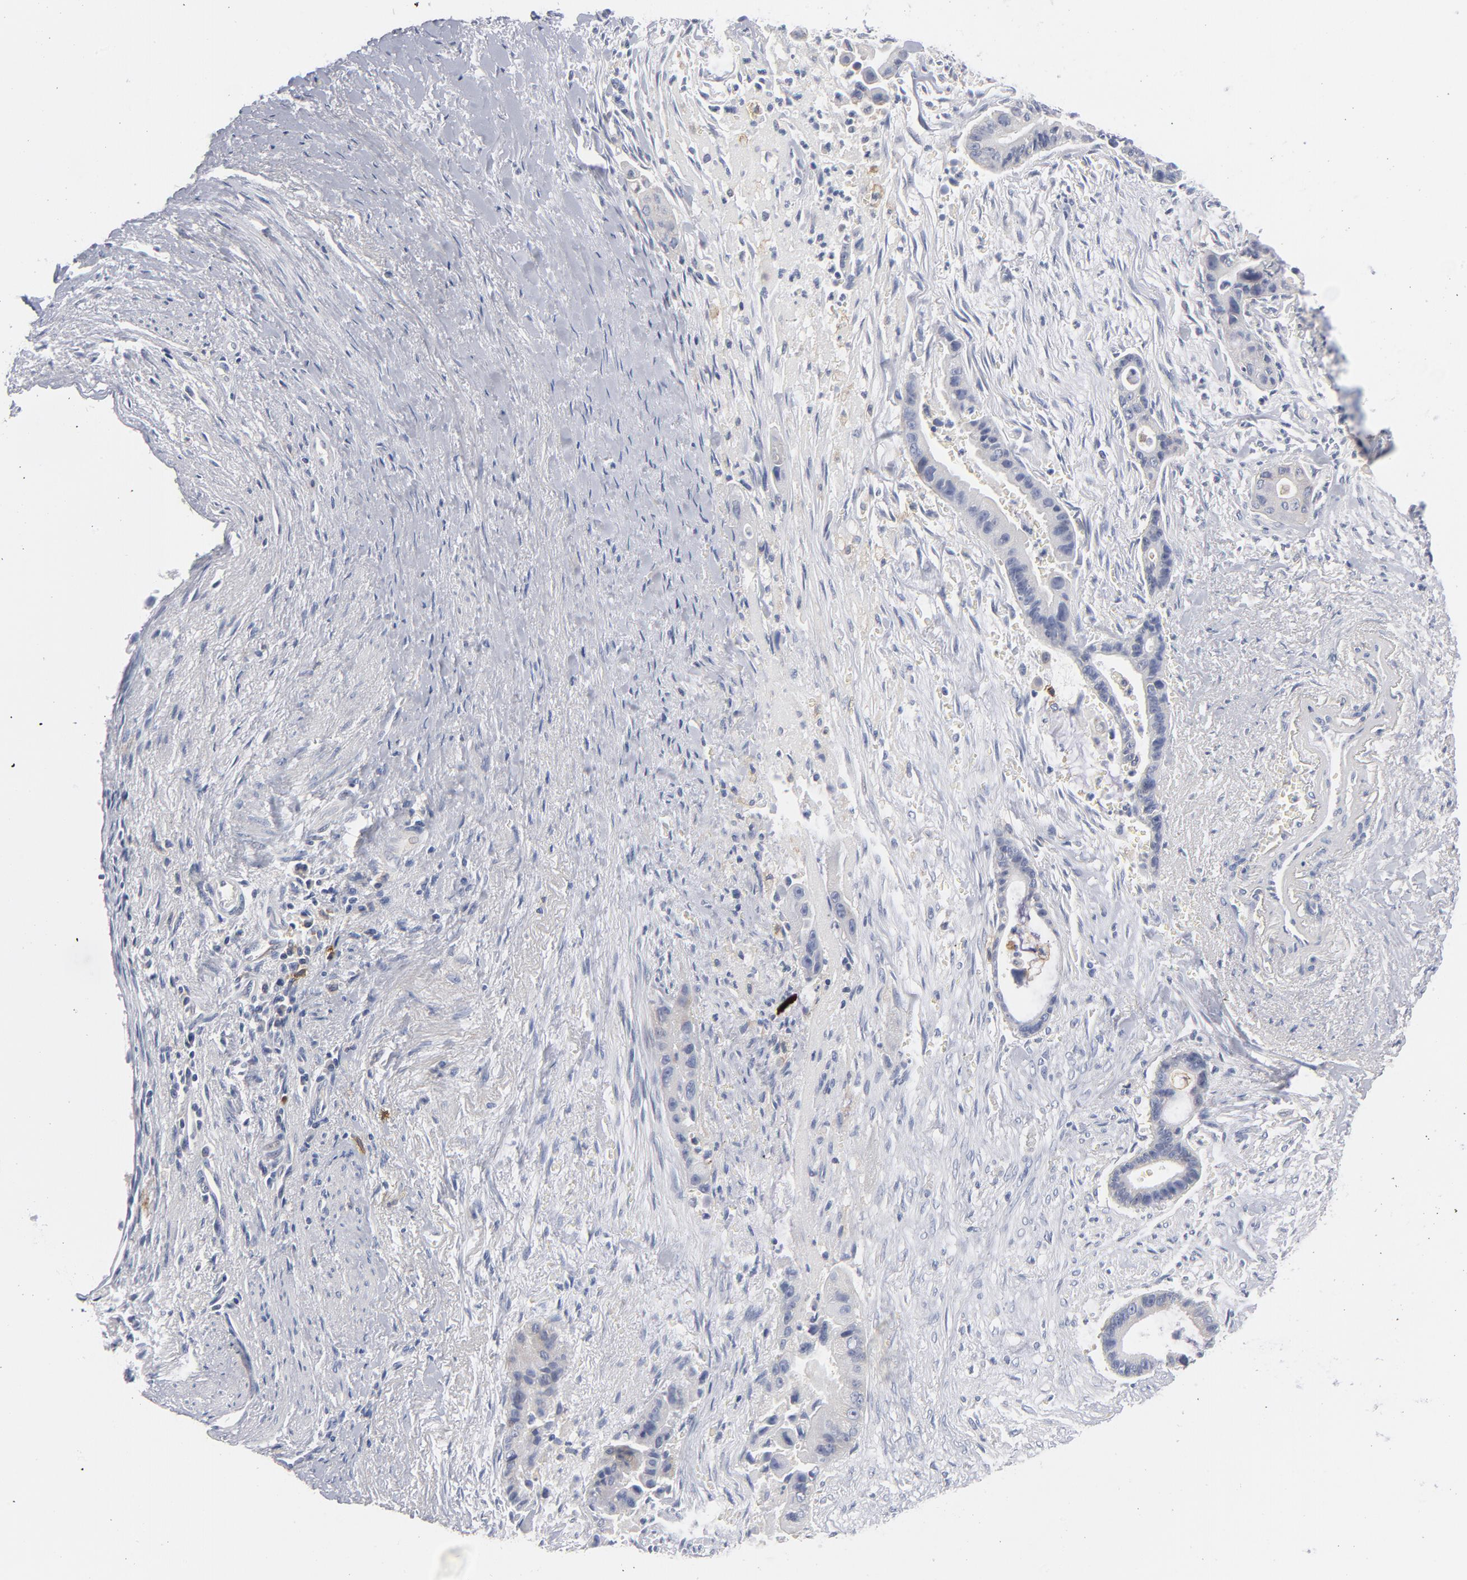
{"staining": {"intensity": "negative", "quantity": "none", "location": "none"}, "tissue": "liver cancer", "cell_type": "Tumor cells", "image_type": "cancer", "snomed": [{"axis": "morphology", "description": "Cholangiocarcinoma"}, {"axis": "topography", "description": "Liver"}], "caption": "Human liver cancer stained for a protein using immunohistochemistry shows no positivity in tumor cells.", "gene": "CD86", "patient": {"sex": "female", "age": 55}}